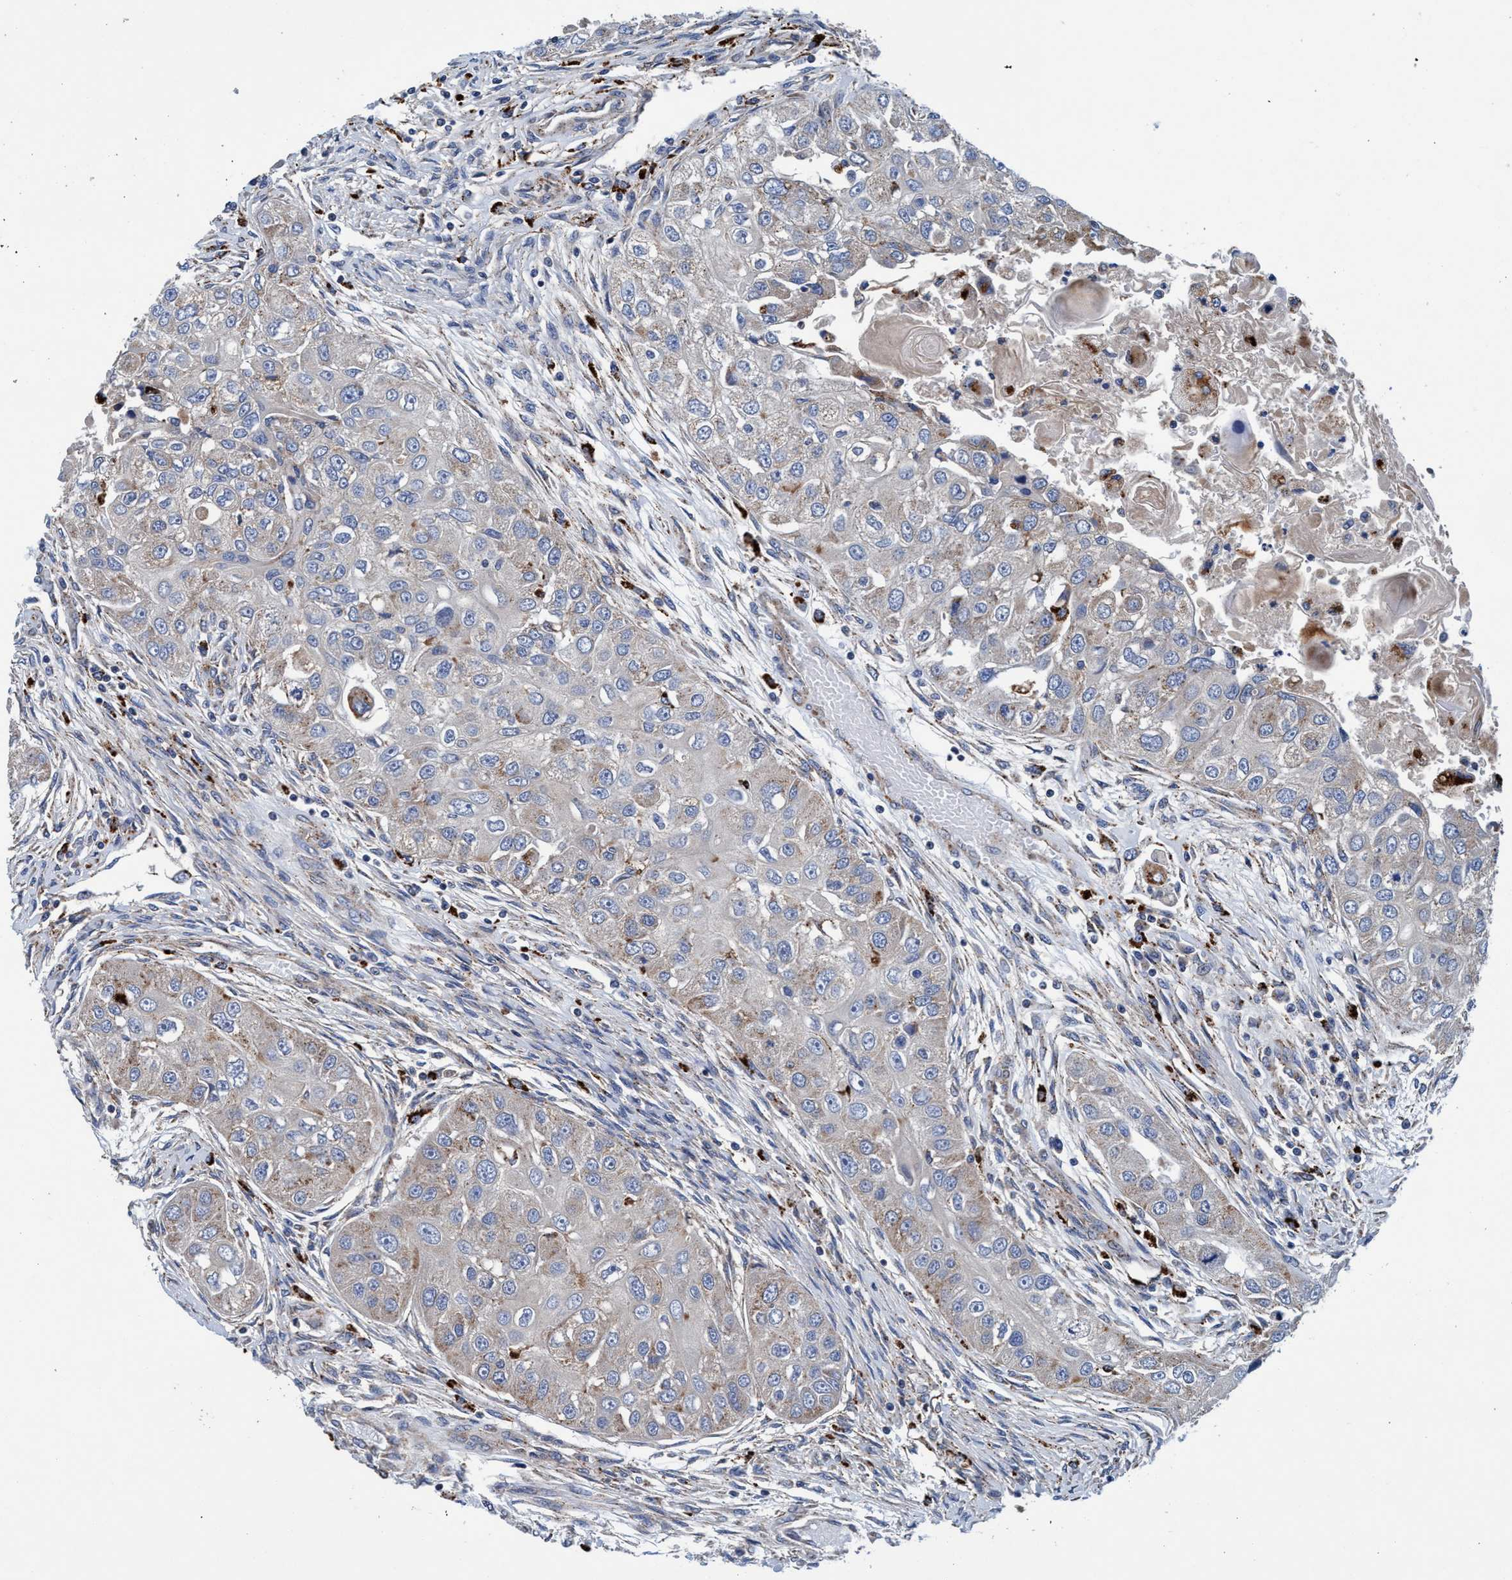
{"staining": {"intensity": "weak", "quantity": "<25%", "location": "cytoplasmic/membranous"}, "tissue": "head and neck cancer", "cell_type": "Tumor cells", "image_type": "cancer", "snomed": [{"axis": "morphology", "description": "Normal tissue, NOS"}, {"axis": "morphology", "description": "Squamous cell carcinoma, NOS"}, {"axis": "topography", "description": "Skeletal muscle"}, {"axis": "topography", "description": "Head-Neck"}], "caption": "Head and neck cancer was stained to show a protein in brown. There is no significant expression in tumor cells.", "gene": "ENDOG", "patient": {"sex": "male", "age": 51}}